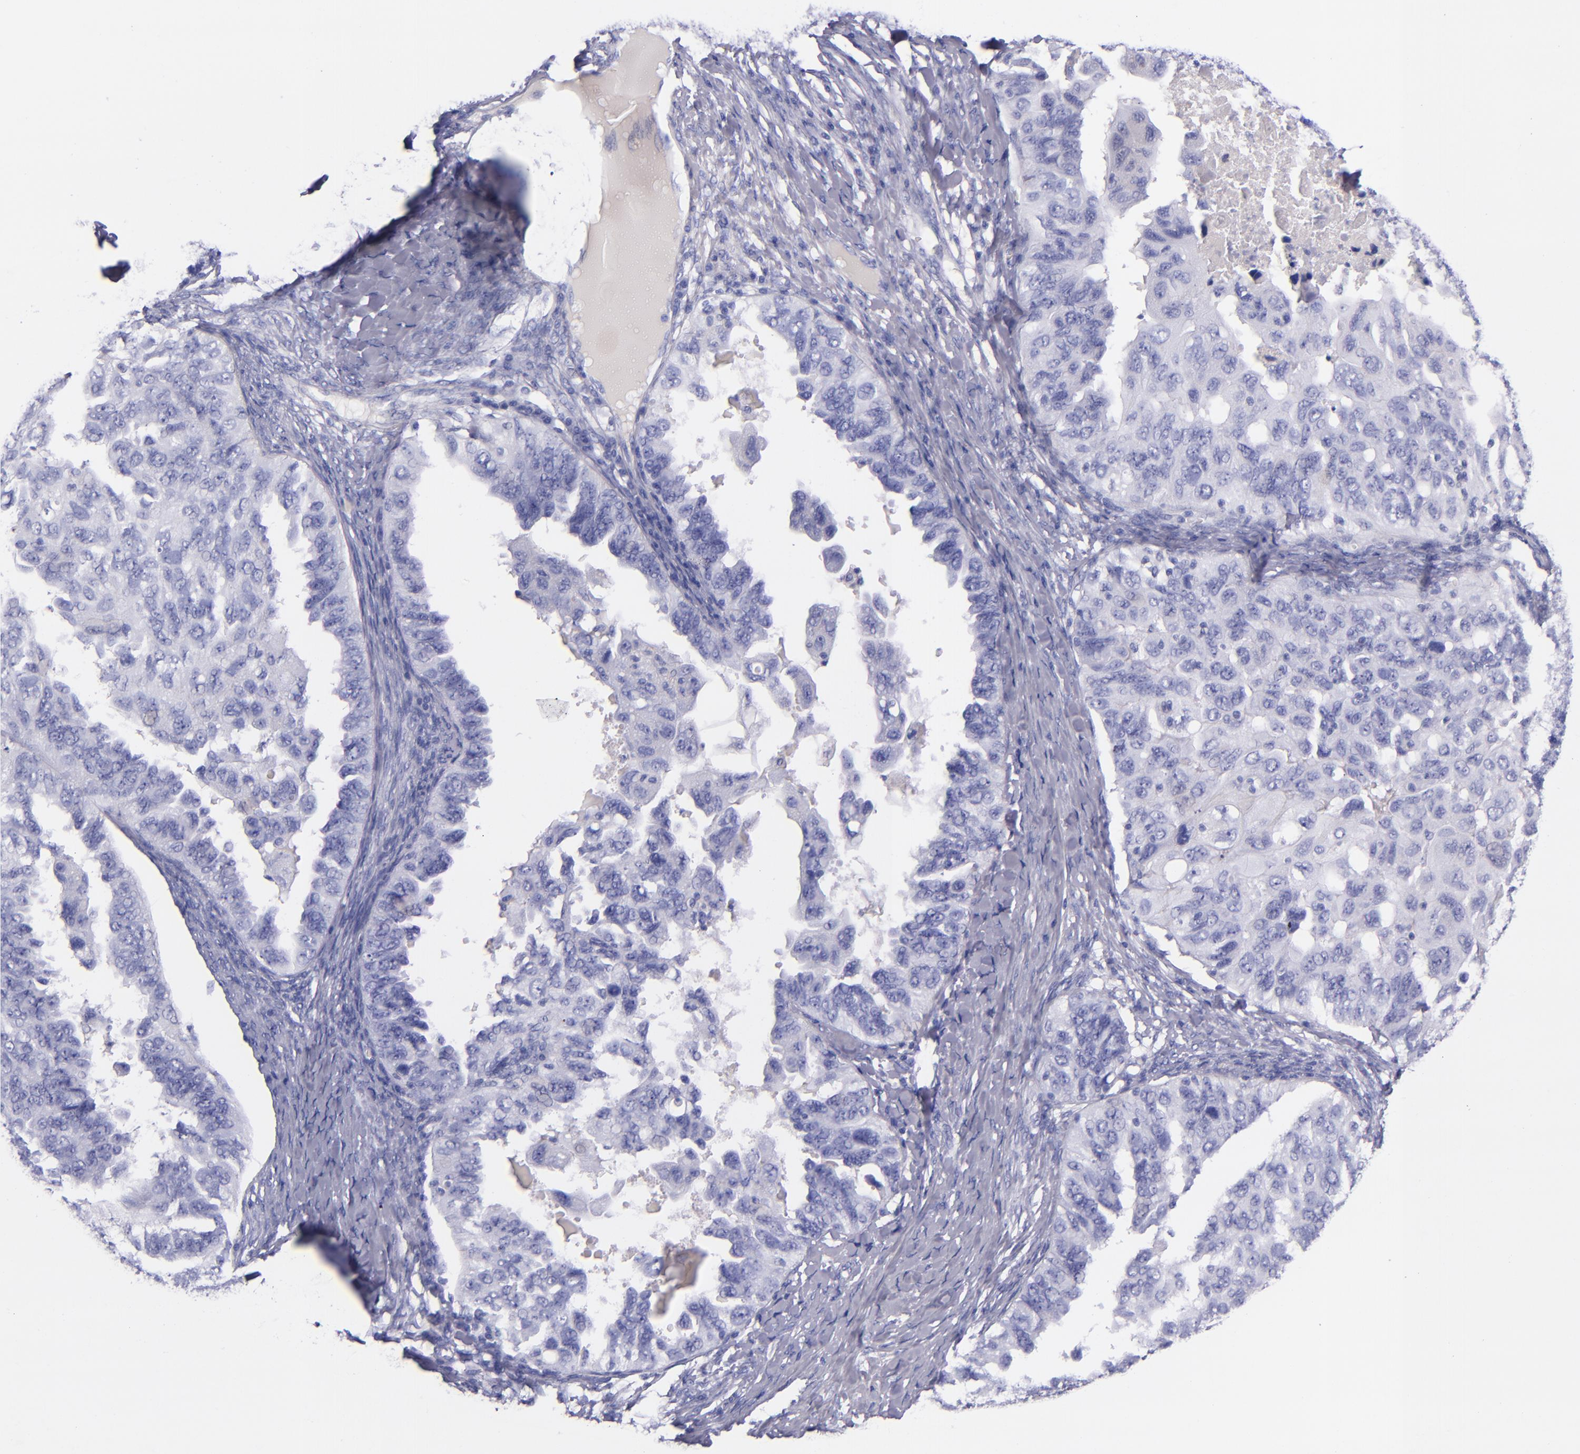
{"staining": {"intensity": "negative", "quantity": "none", "location": "none"}, "tissue": "ovarian cancer", "cell_type": "Tumor cells", "image_type": "cancer", "snomed": [{"axis": "morphology", "description": "Cystadenocarcinoma, serous, NOS"}, {"axis": "topography", "description": "Ovary"}], "caption": "Immunohistochemistry histopathology image of neoplastic tissue: human serous cystadenocarcinoma (ovarian) stained with DAB (3,3'-diaminobenzidine) exhibits no significant protein positivity in tumor cells.", "gene": "LAG3", "patient": {"sex": "female", "age": 82}}